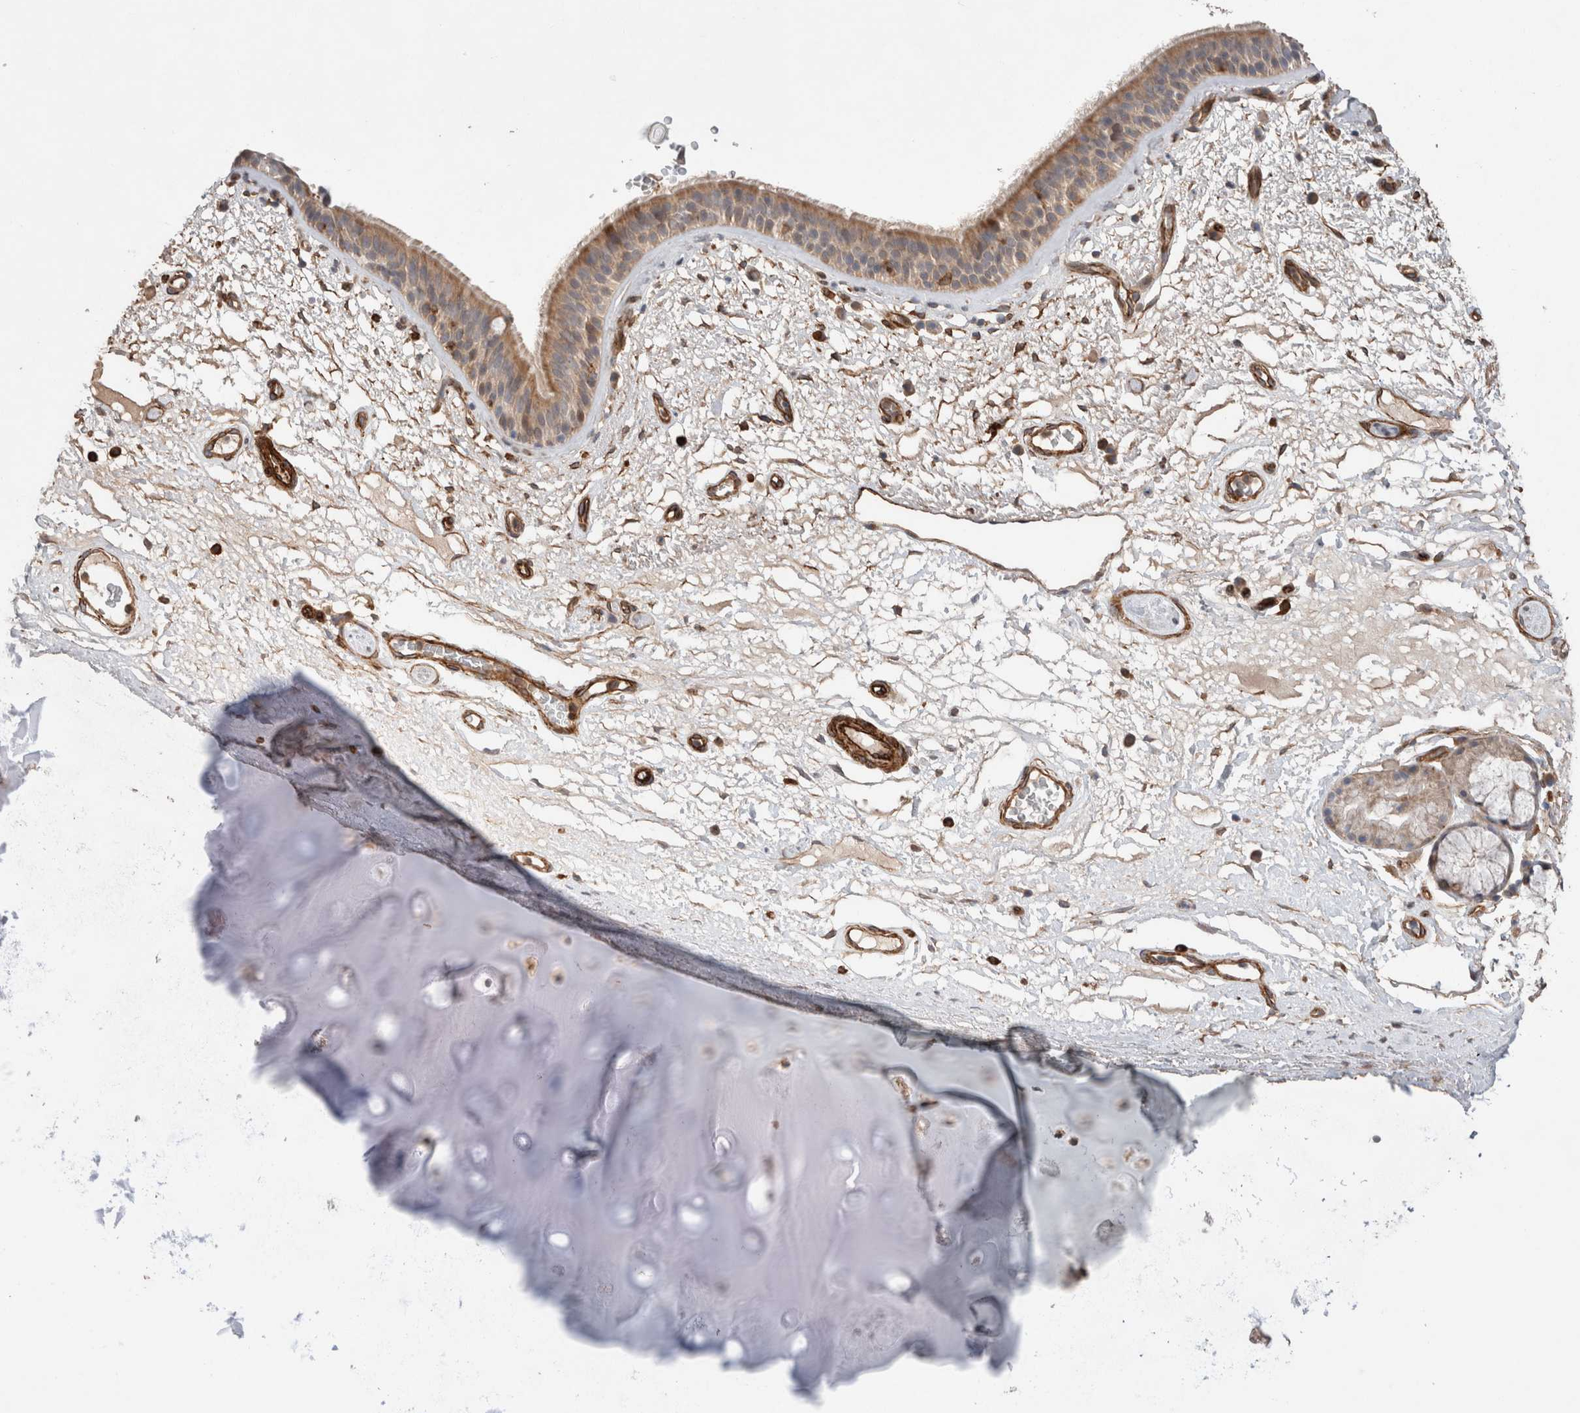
{"staining": {"intensity": "weak", "quantity": ">75%", "location": "cytoplasmic/membranous"}, "tissue": "bronchus", "cell_type": "Respiratory epithelial cells", "image_type": "normal", "snomed": [{"axis": "morphology", "description": "Normal tissue, NOS"}, {"axis": "topography", "description": "Cartilage tissue"}], "caption": "Protein analysis of normal bronchus reveals weak cytoplasmic/membranous positivity in approximately >75% of respiratory epithelial cells.", "gene": "RAB32", "patient": {"sex": "female", "age": 63}}